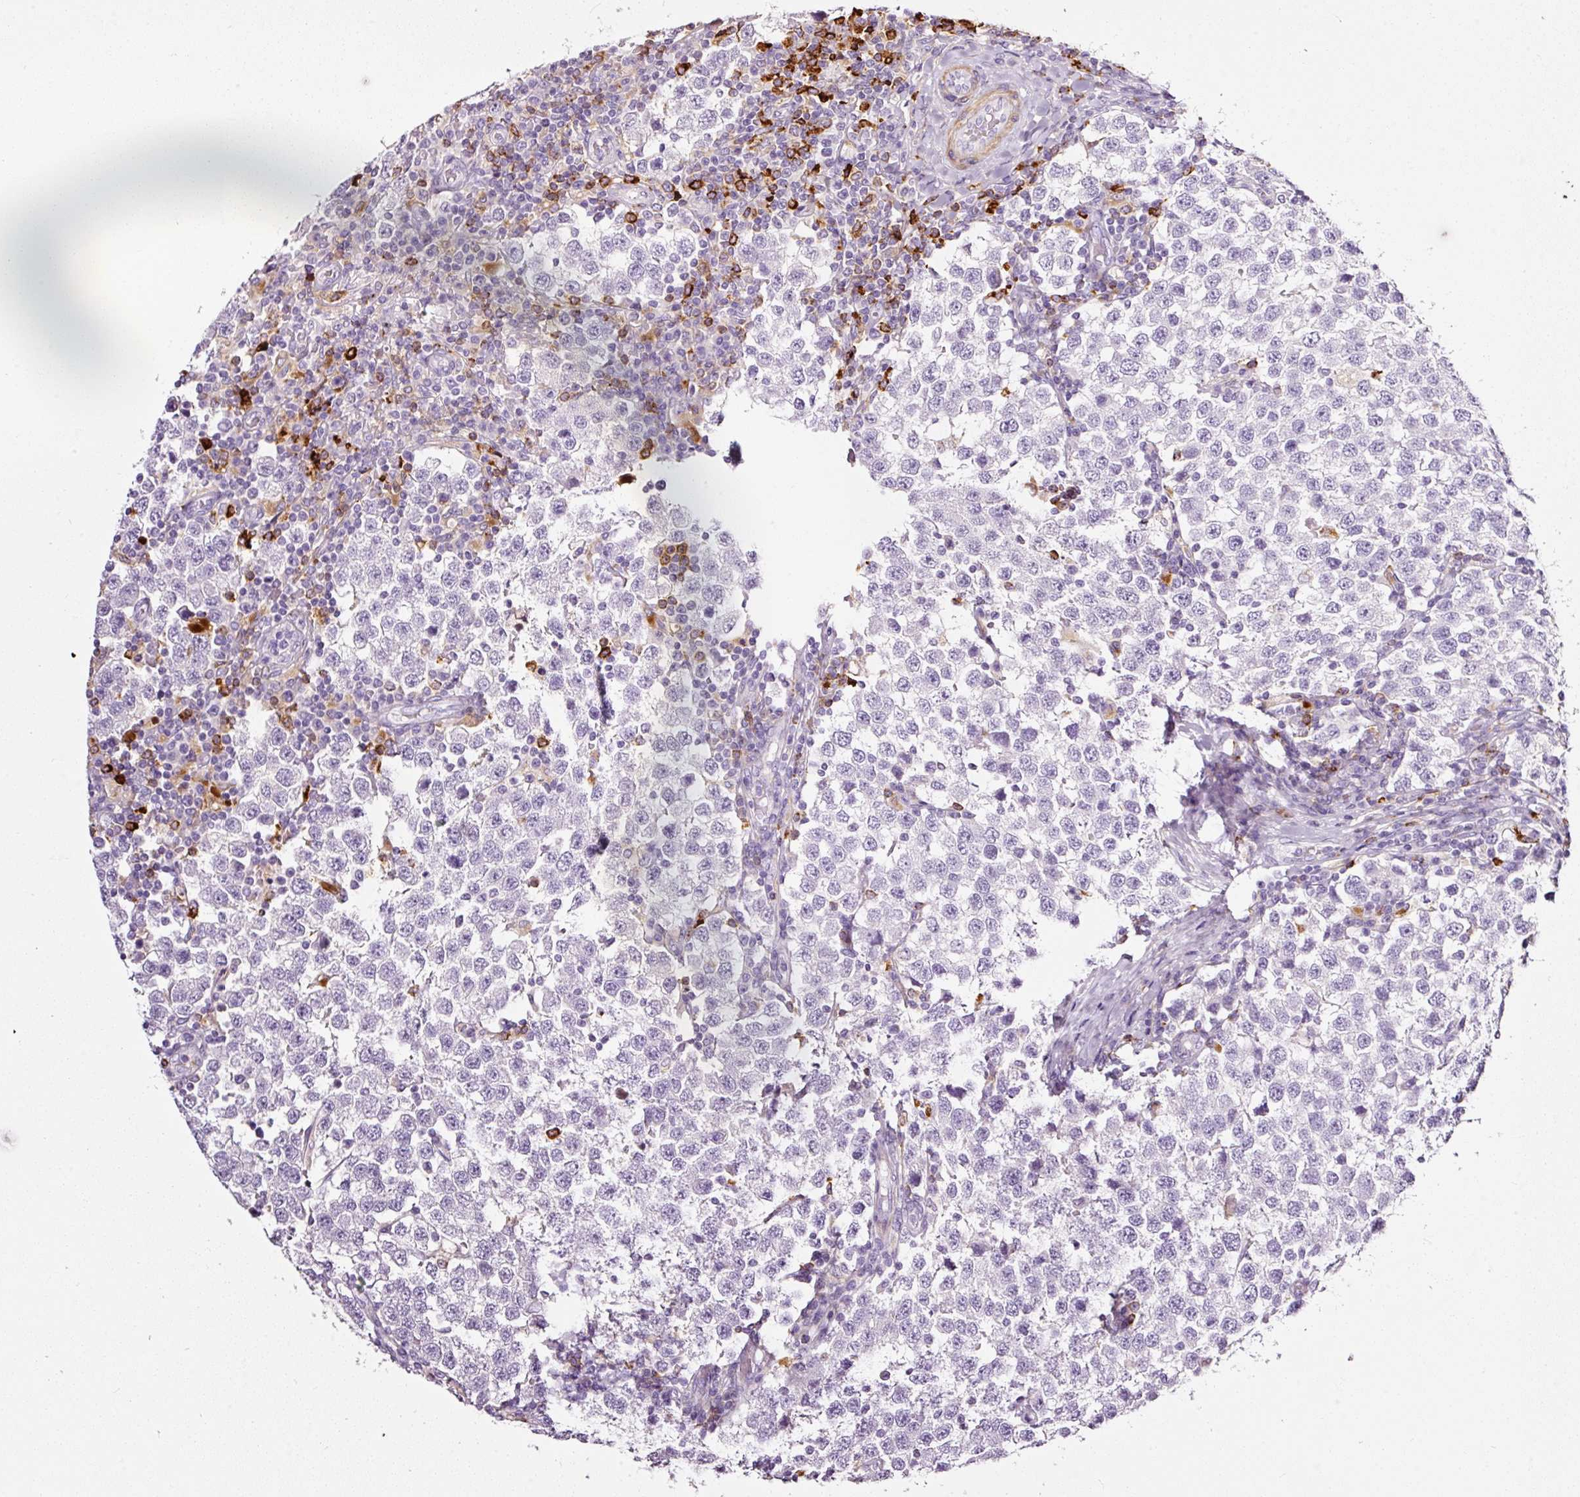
{"staining": {"intensity": "negative", "quantity": "none", "location": "none"}, "tissue": "testis cancer", "cell_type": "Tumor cells", "image_type": "cancer", "snomed": [{"axis": "morphology", "description": "Seminoma, NOS"}, {"axis": "topography", "description": "Testis"}], "caption": "There is no significant expression in tumor cells of testis cancer (seminoma).", "gene": "CYB561A3", "patient": {"sex": "male", "age": 34}}